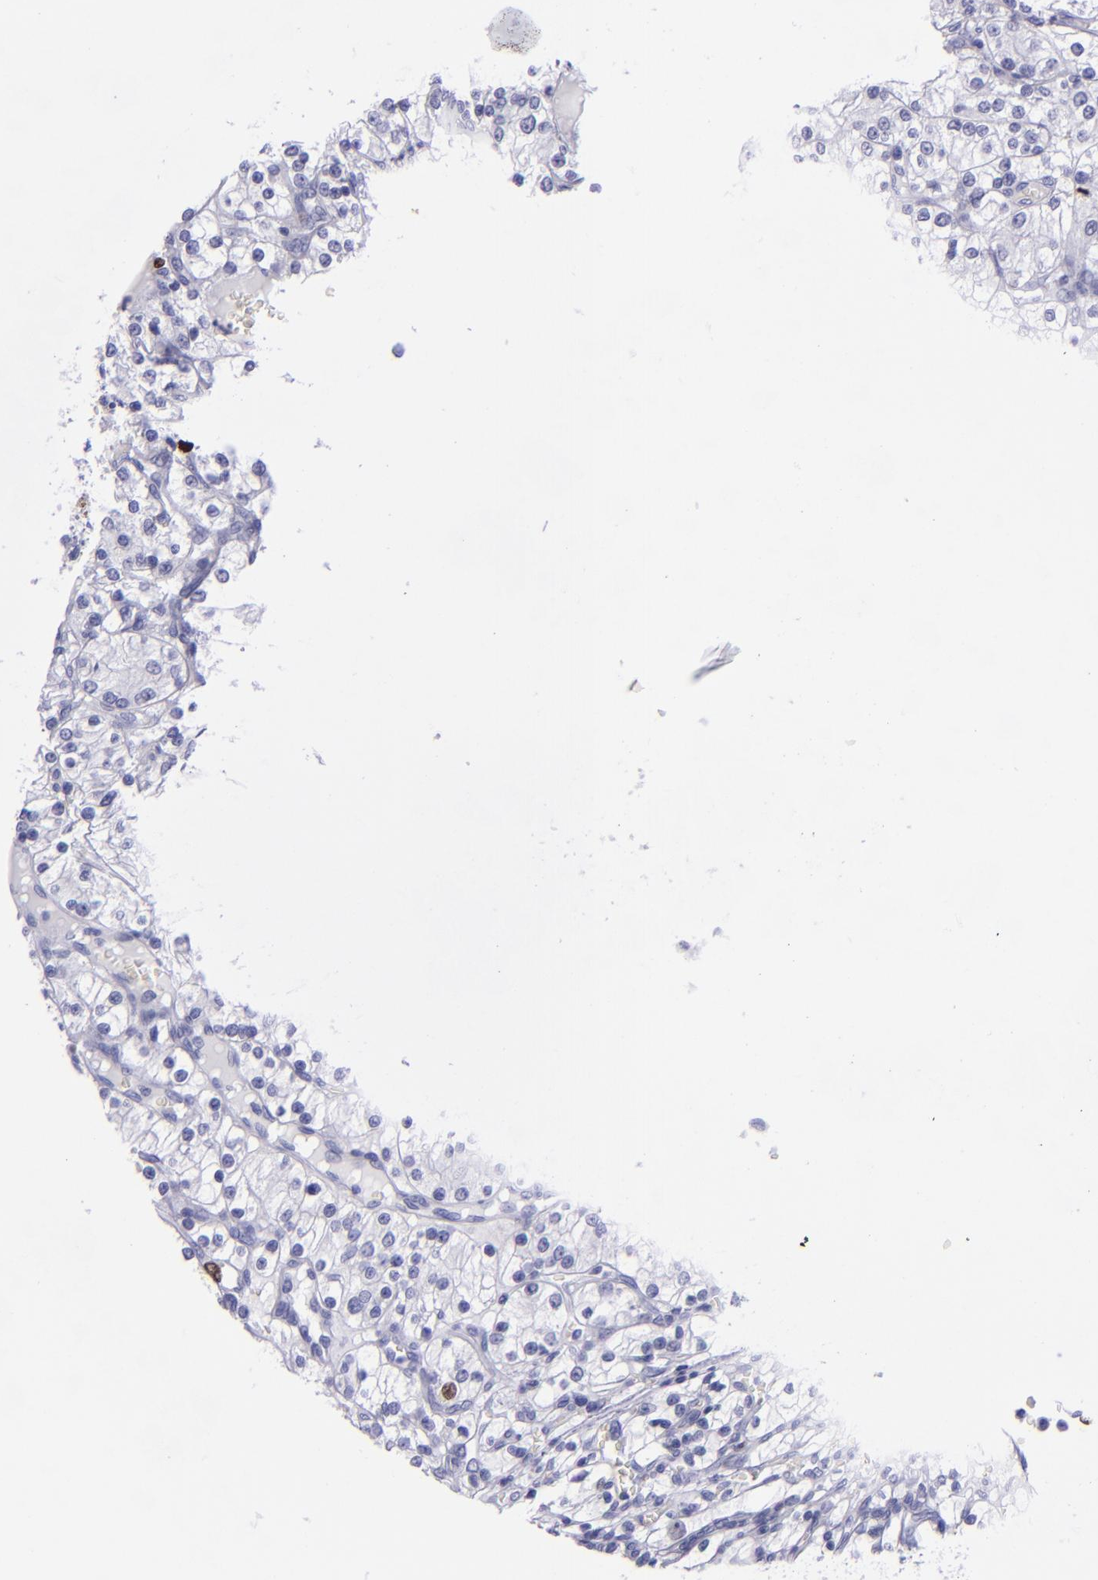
{"staining": {"intensity": "strong", "quantity": "<25%", "location": "nuclear"}, "tissue": "renal cancer", "cell_type": "Tumor cells", "image_type": "cancer", "snomed": [{"axis": "morphology", "description": "Adenocarcinoma, NOS"}, {"axis": "topography", "description": "Kidney"}], "caption": "Human renal cancer (adenocarcinoma) stained with a brown dye displays strong nuclear positive positivity in approximately <25% of tumor cells.", "gene": "TOP2A", "patient": {"sex": "female", "age": 62}}